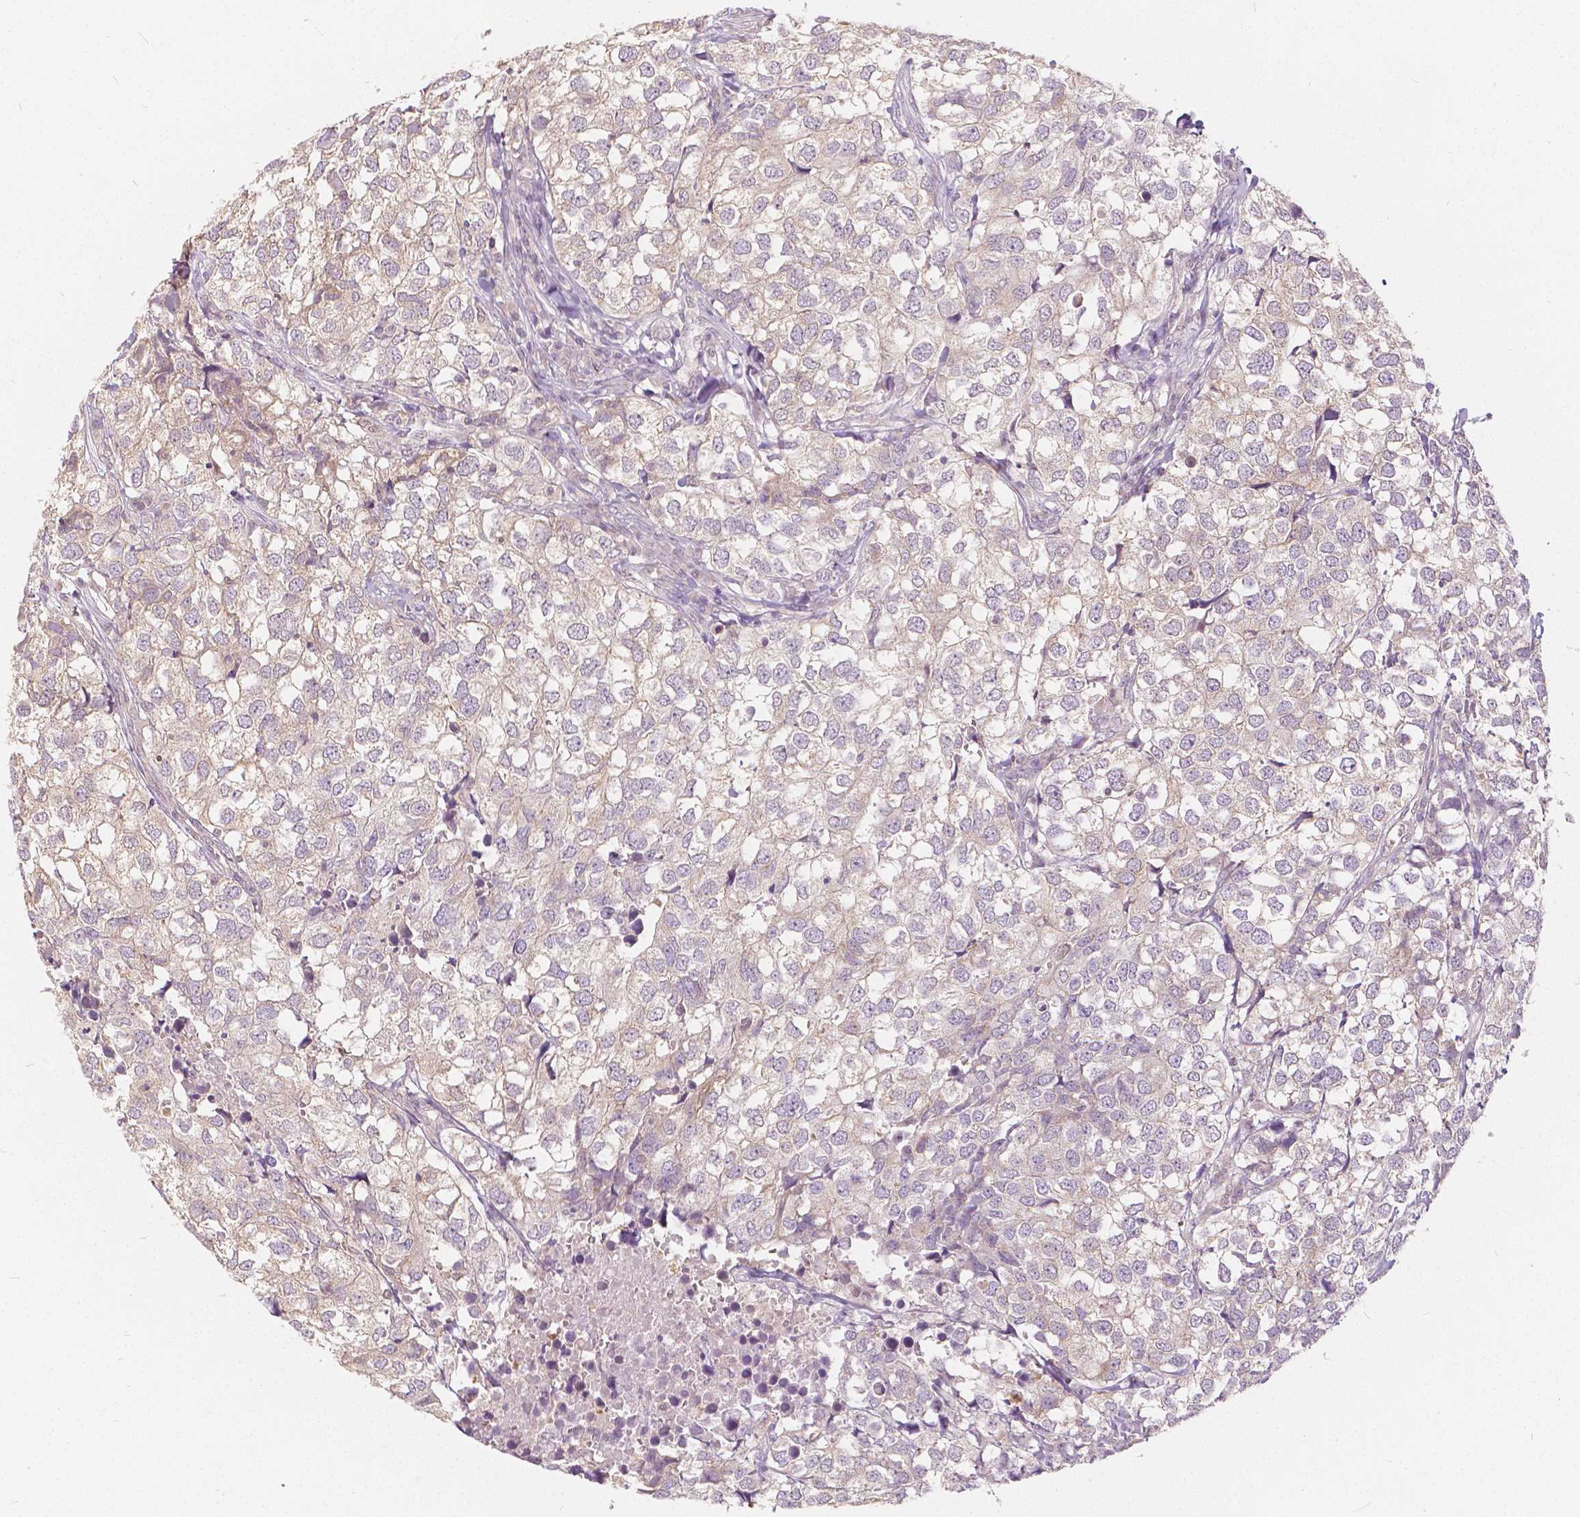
{"staining": {"intensity": "negative", "quantity": "none", "location": "none"}, "tissue": "breast cancer", "cell_type": "Tumor cells", "image_type": "cancer", "snomed": [{"axis": "morphology", "description": "Duct carcinoma"}, {"axis": "topography", "description": "Breast"}], "caption": "Tumor cells show no significant positivity in breast cancer (intraductal carcinoma).", "gene": "NAPRT", "patient": {"sex": "female", "age": 30}}